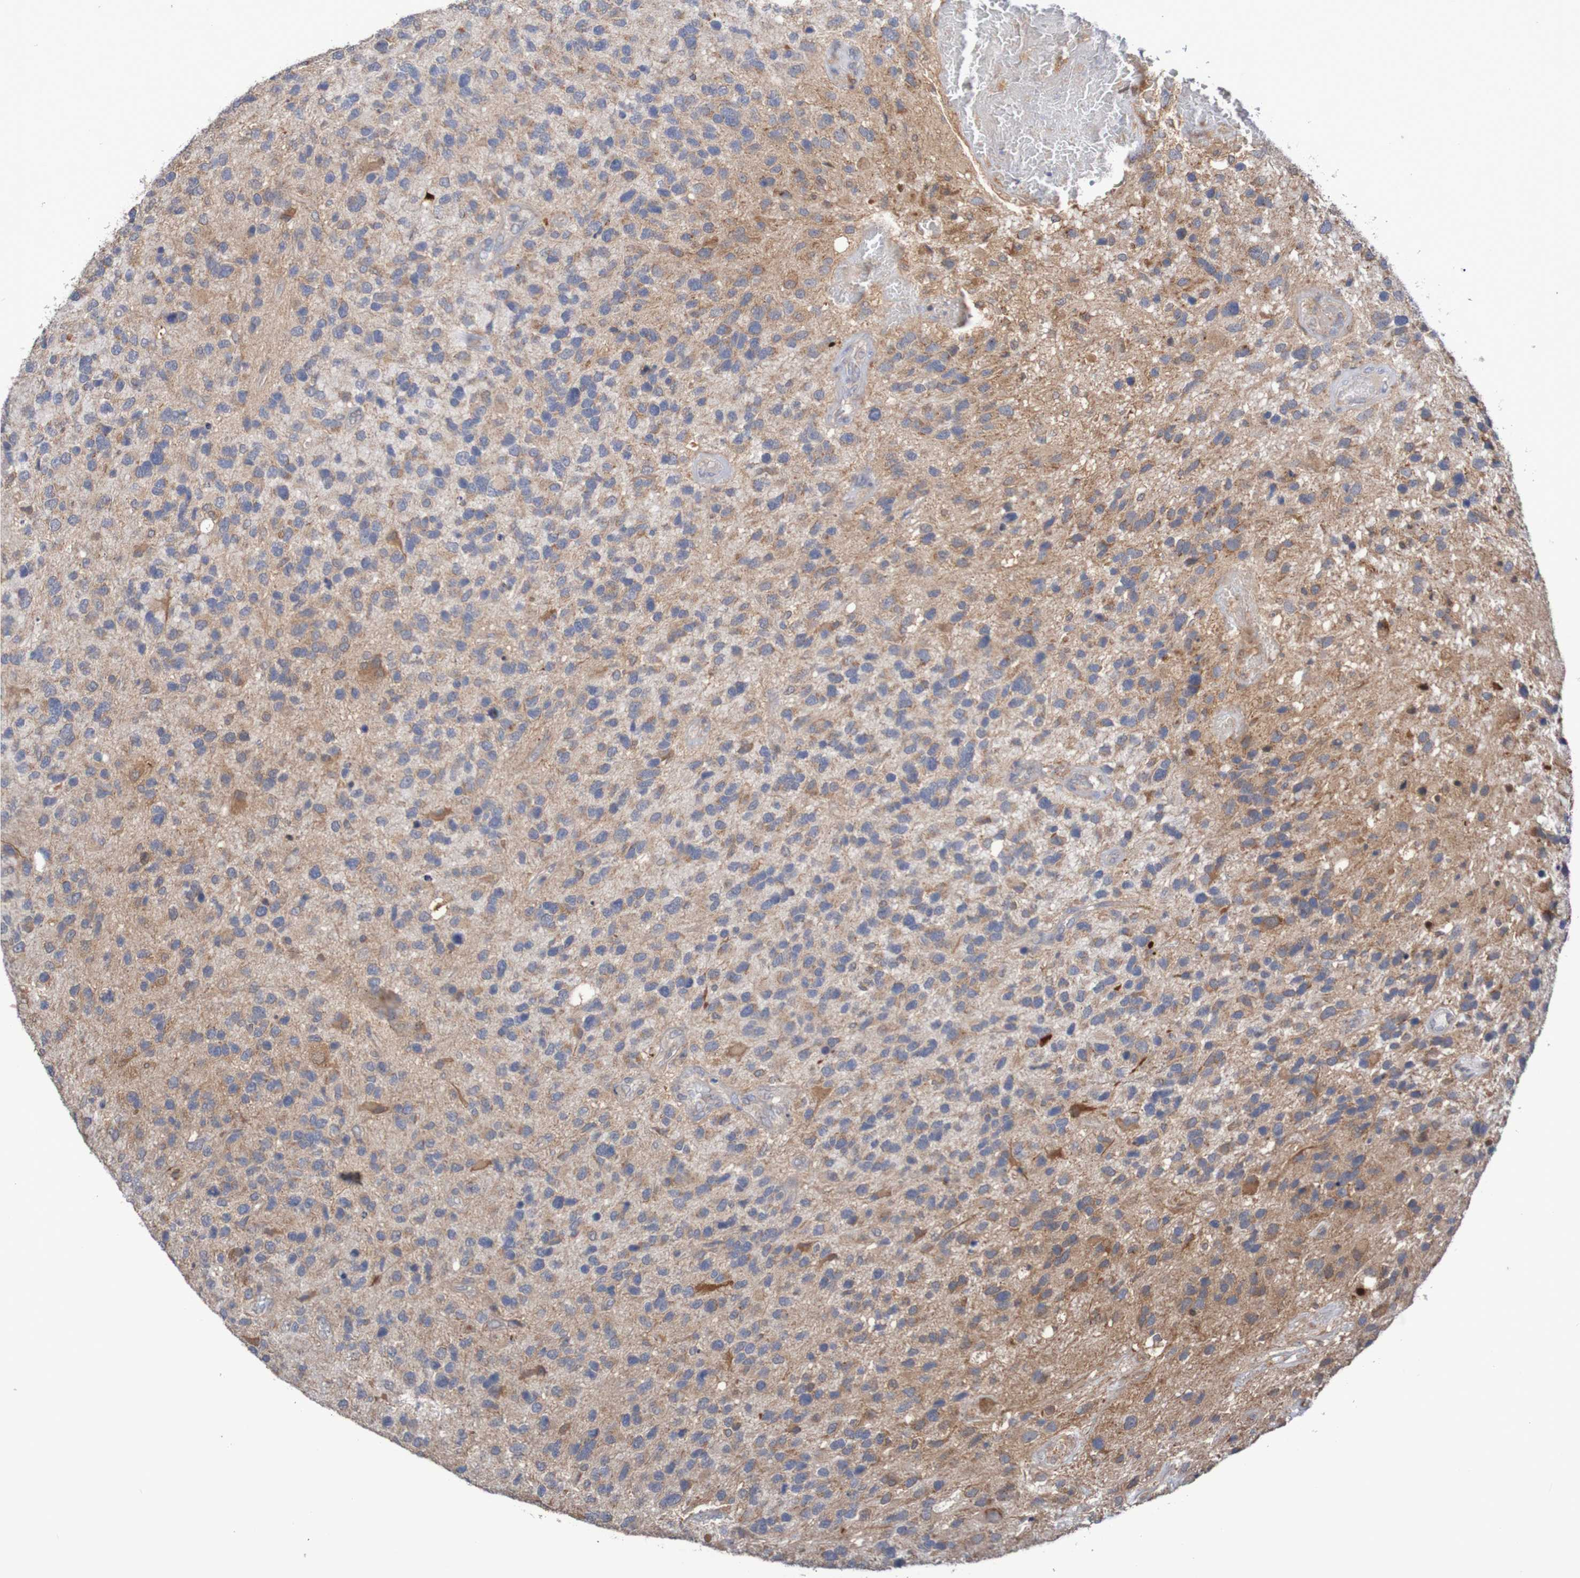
{"staining": {"intensity": "moderate", "quantity": "25%-75%", "location": "cytoplasmic/membranous"}, "tissue": "glioma", "cell_type": "Tumor cells", "image_type": "cancer", "snomed": [{"axis": "morphology", "description": "Glioma, malignant, High grade"}, {"axis": "topography", "description": "Brain"}], "caption": "Moderate cytoplasmic/membranous expression is identified in about 25%-75% of tumor cells in glioma.", "gene": "C3orf18", "patient": {"sex": "female", "age": 58}}